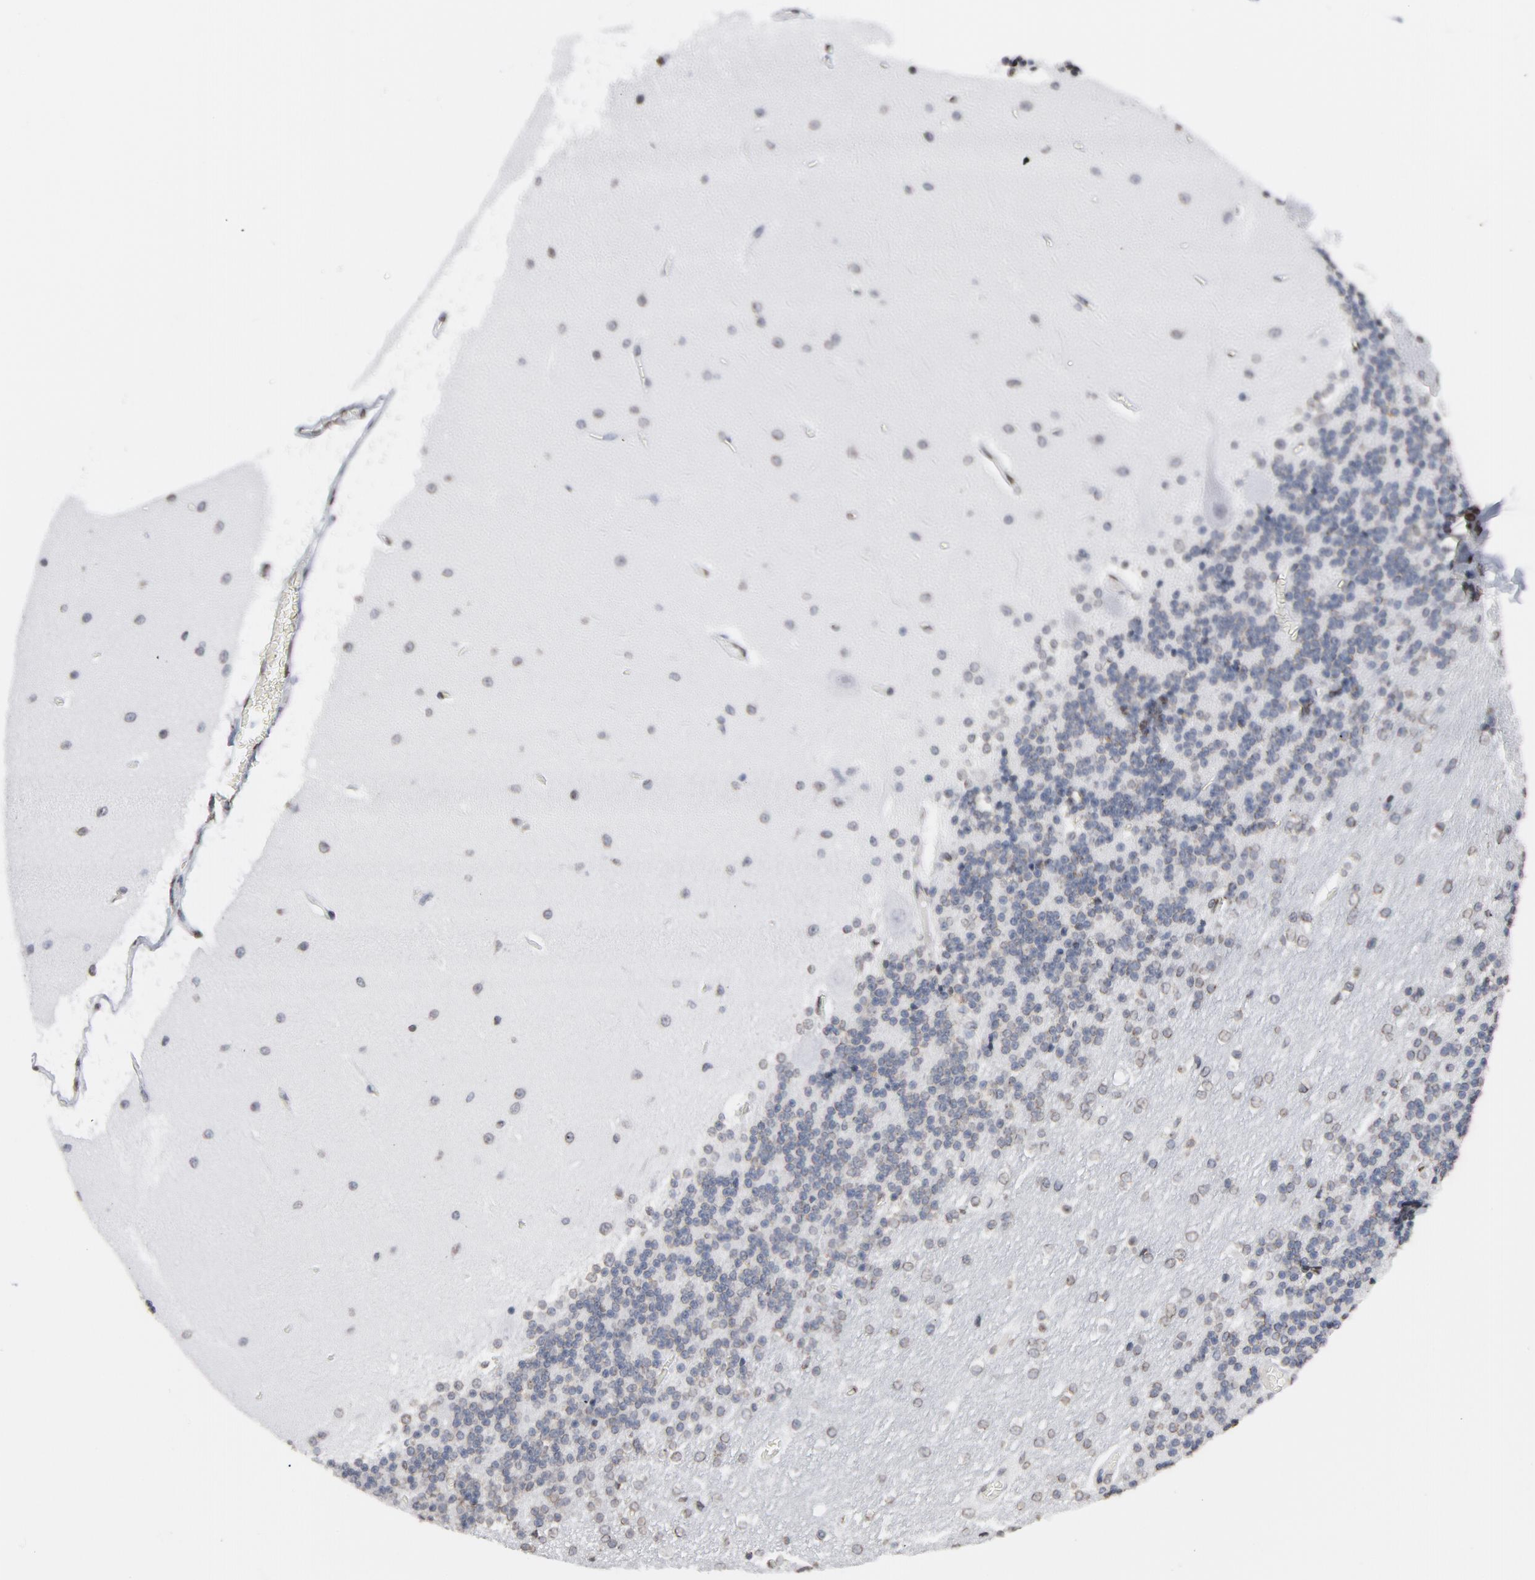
{"staining": {"intensity": "strong", "quantity": ">75%", "location": "nuclear"}, "tissue": "cerebellum", "cell_type": "Cells in granular layer", "image_type": "normal", "snomed": [{"axis": "morphology", "description": "Normal tissue, NOS"}, {"axis": "topography", "description": "Cerebellum"}], "caption": "Protein staining displays strong nuclear positivity in about >75% of cells in granular layer in benign cerebellum.", "gene": "H2AC12", "patient": {"sex": "female", "age": 54}}